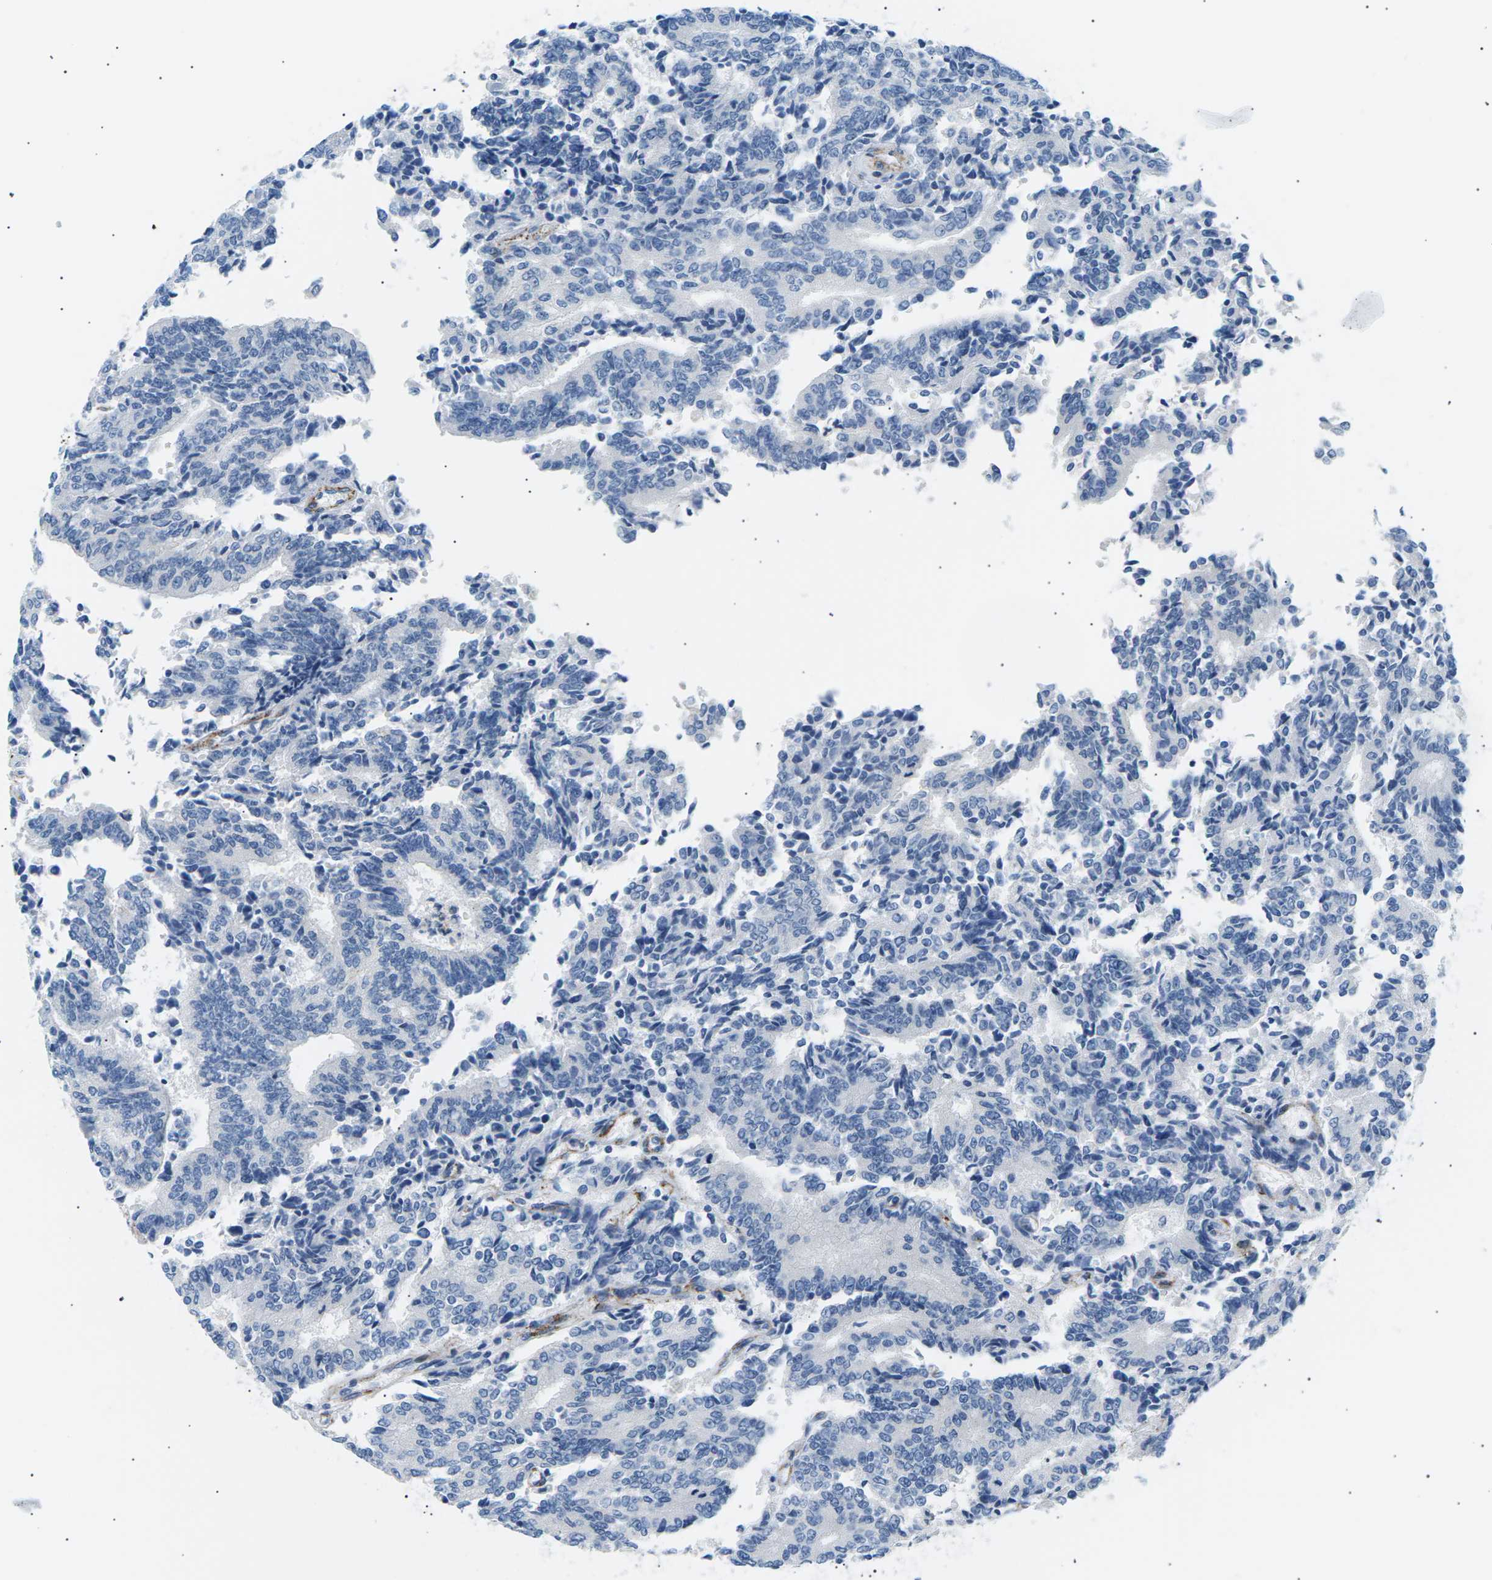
{"staining": {"intensity": "negative", "quantity": "none", "location": "none"}, "tissue": "prostate cancer", "cell_type": "Tumor cells", "image_type": "cancer", "snomed": [{"axis": "morphology", "description": "Normal tissue, NOS"}, {"axis": "morphology", "description": "Adenocarcinoma, High grade"}, {"axis": "topography", "description": "Prostate"}, {"axis": "topography", "description": "Seminal veicle"}], "caption": "There is no significant staining in tumor cells of adenocarcinoma (high-grade) (prostate). (Brightfield microscopy of DAB immunohistochemistry at high magnification).", "gene": "SEPTIN5", "patient": {"sex": "male", "age": 55}}